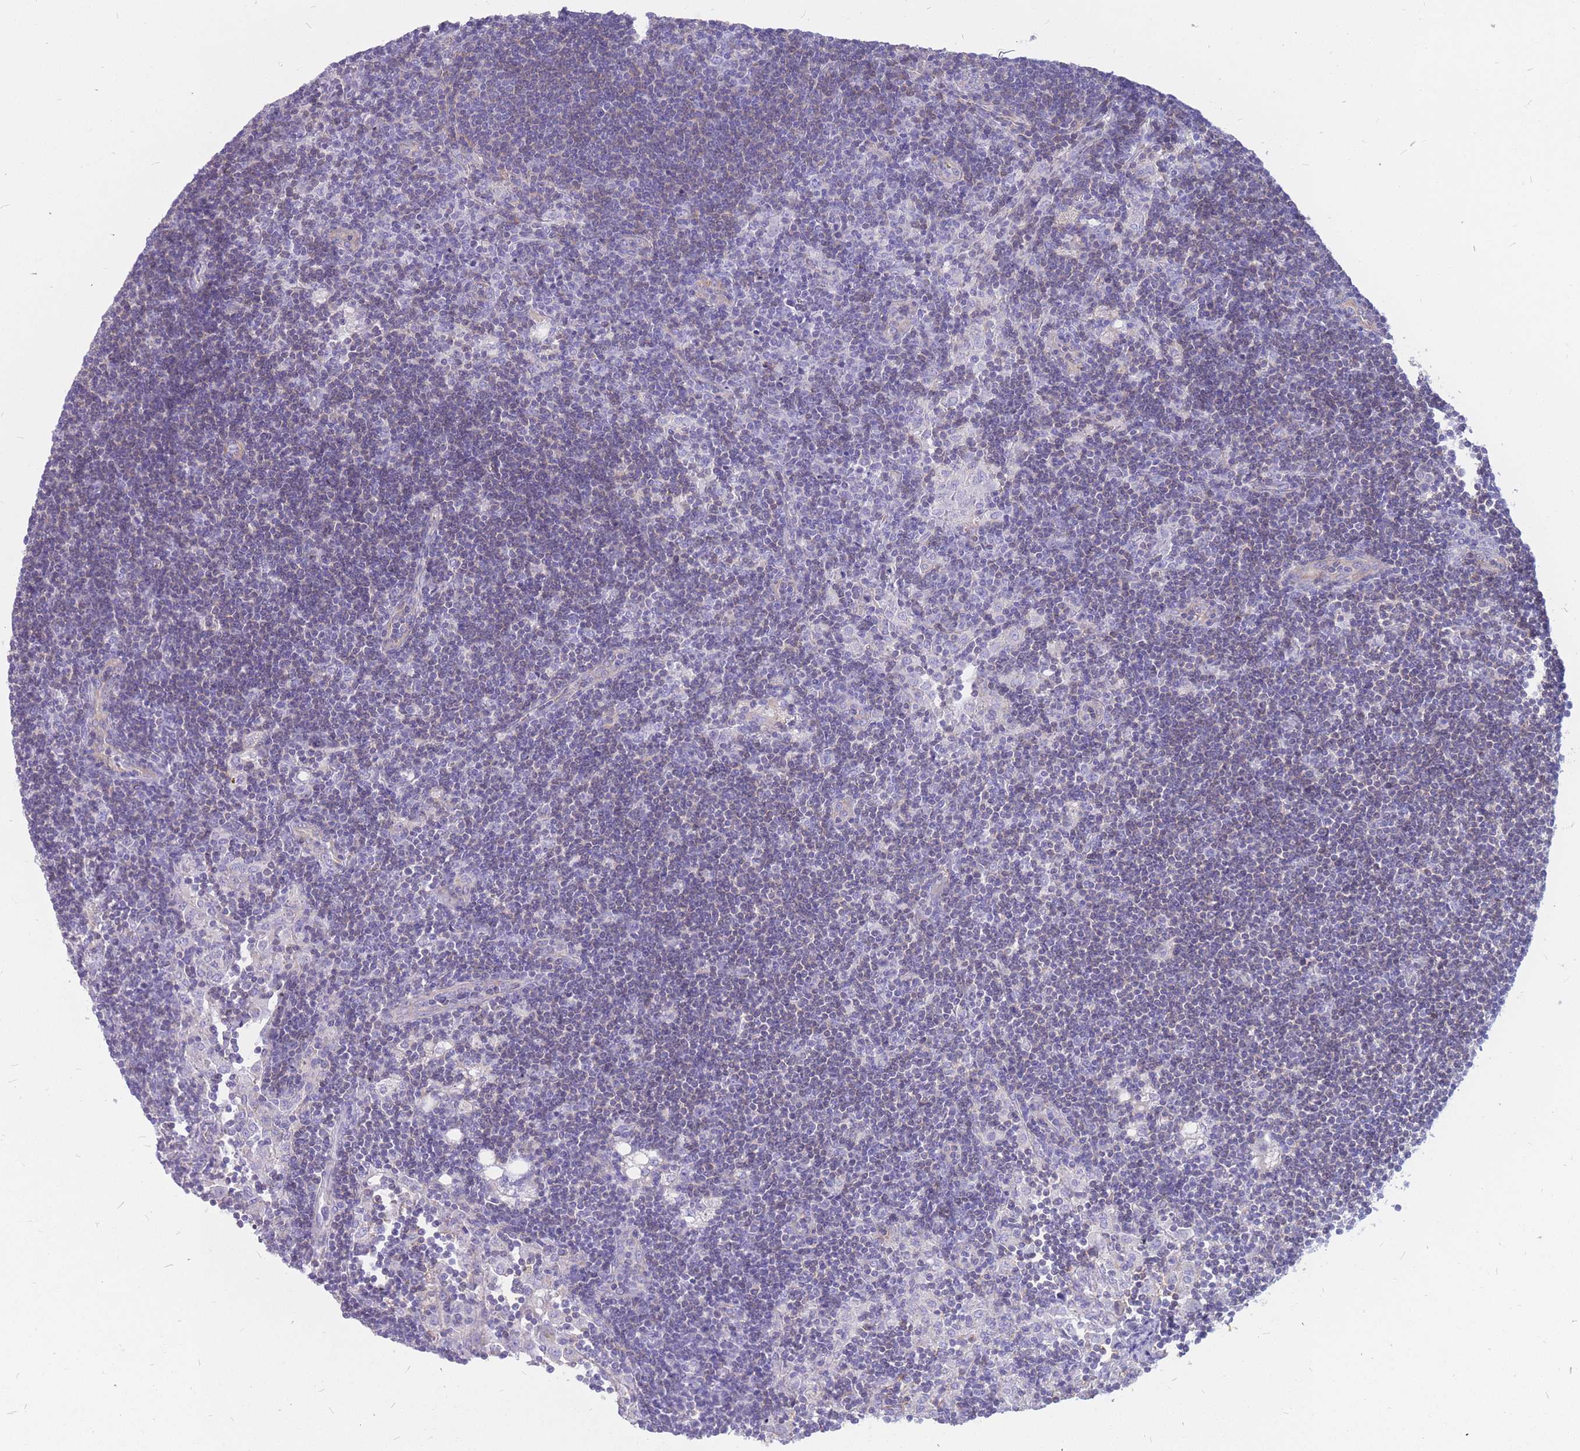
{"staining": {"intensity": "weak", "quantity": "<25%", "location": "cytoplasmic/membranous"}, "tissue": "lymph node", "cell_type": "Germinal center cells", "image_type": "normal", "snomed": [{"axis": "morphology", "description": "Normal tissue, NOS"}, {"axis": "topography", "description": "Lymph node"}], "caption": "An immunohistochemistry (IHC) micrograph of benign lymph node is shown. There is no staining in germinal center cells of lymph node. The staining is performed using DAB brown chromogen with nuclei counter-stained in using hematoxylin.", "gene": "ADD2", "patient": {"sex": "male", "age": 24}}